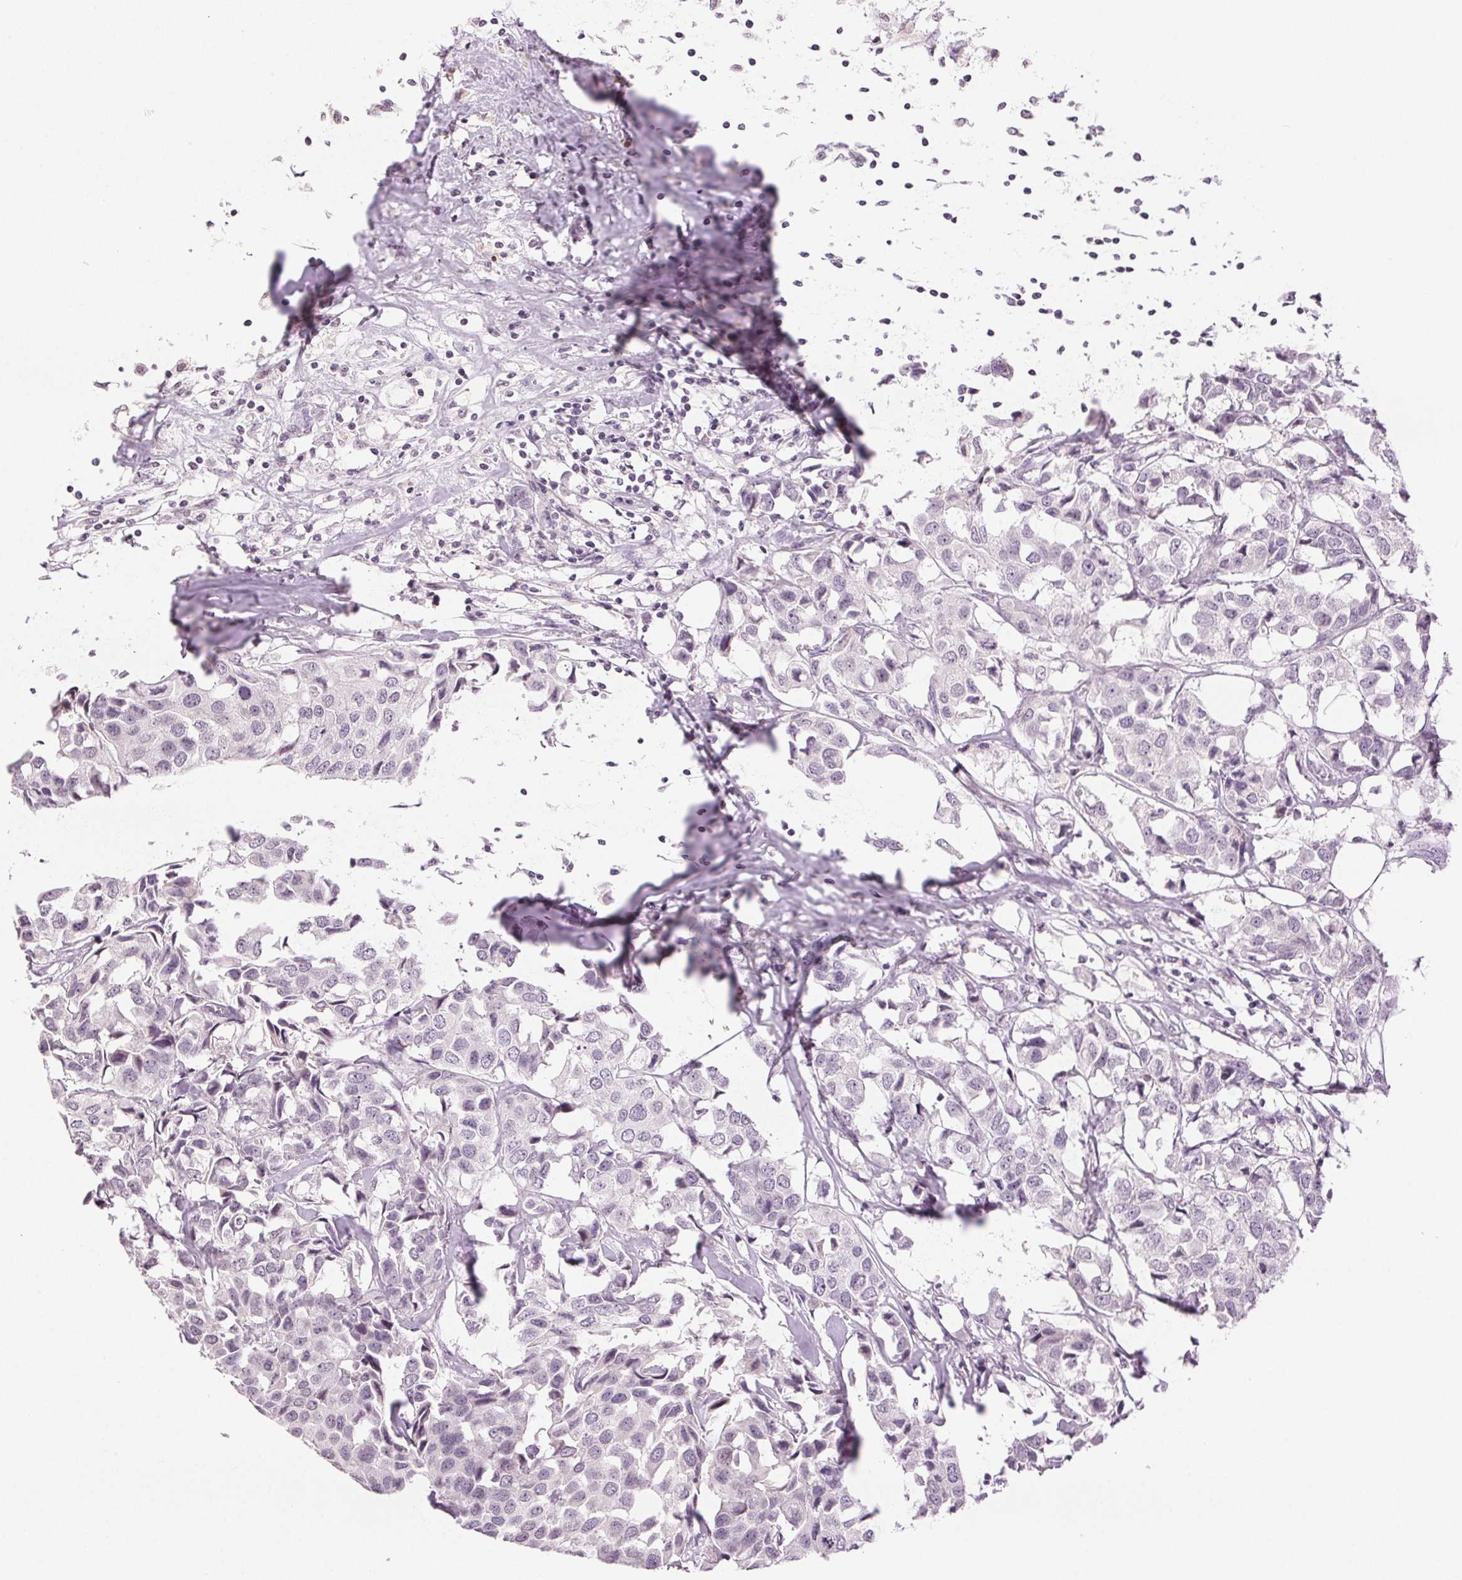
{"staining": {"intensity": "negative", "quantity": "none", "location": "none"}, "tissue": "breast cancer", "cell_type": "Tumor cells", "image_type": "cancer", "snomed": [{"axis": "morphology", "description": "Duct carcinoma"}, {"axis": "topography", "description": "Breast"}], "caption": "High magnification brightfield microscopy of breast cancer stained with DAB (3,3'-diaminobenzidine) (brown) and counterstained with hematoxylin (blue): tumor cells show no significant positivity.", "gene": "TNNT3", "patient": {"sex": "female", "age": 80}}